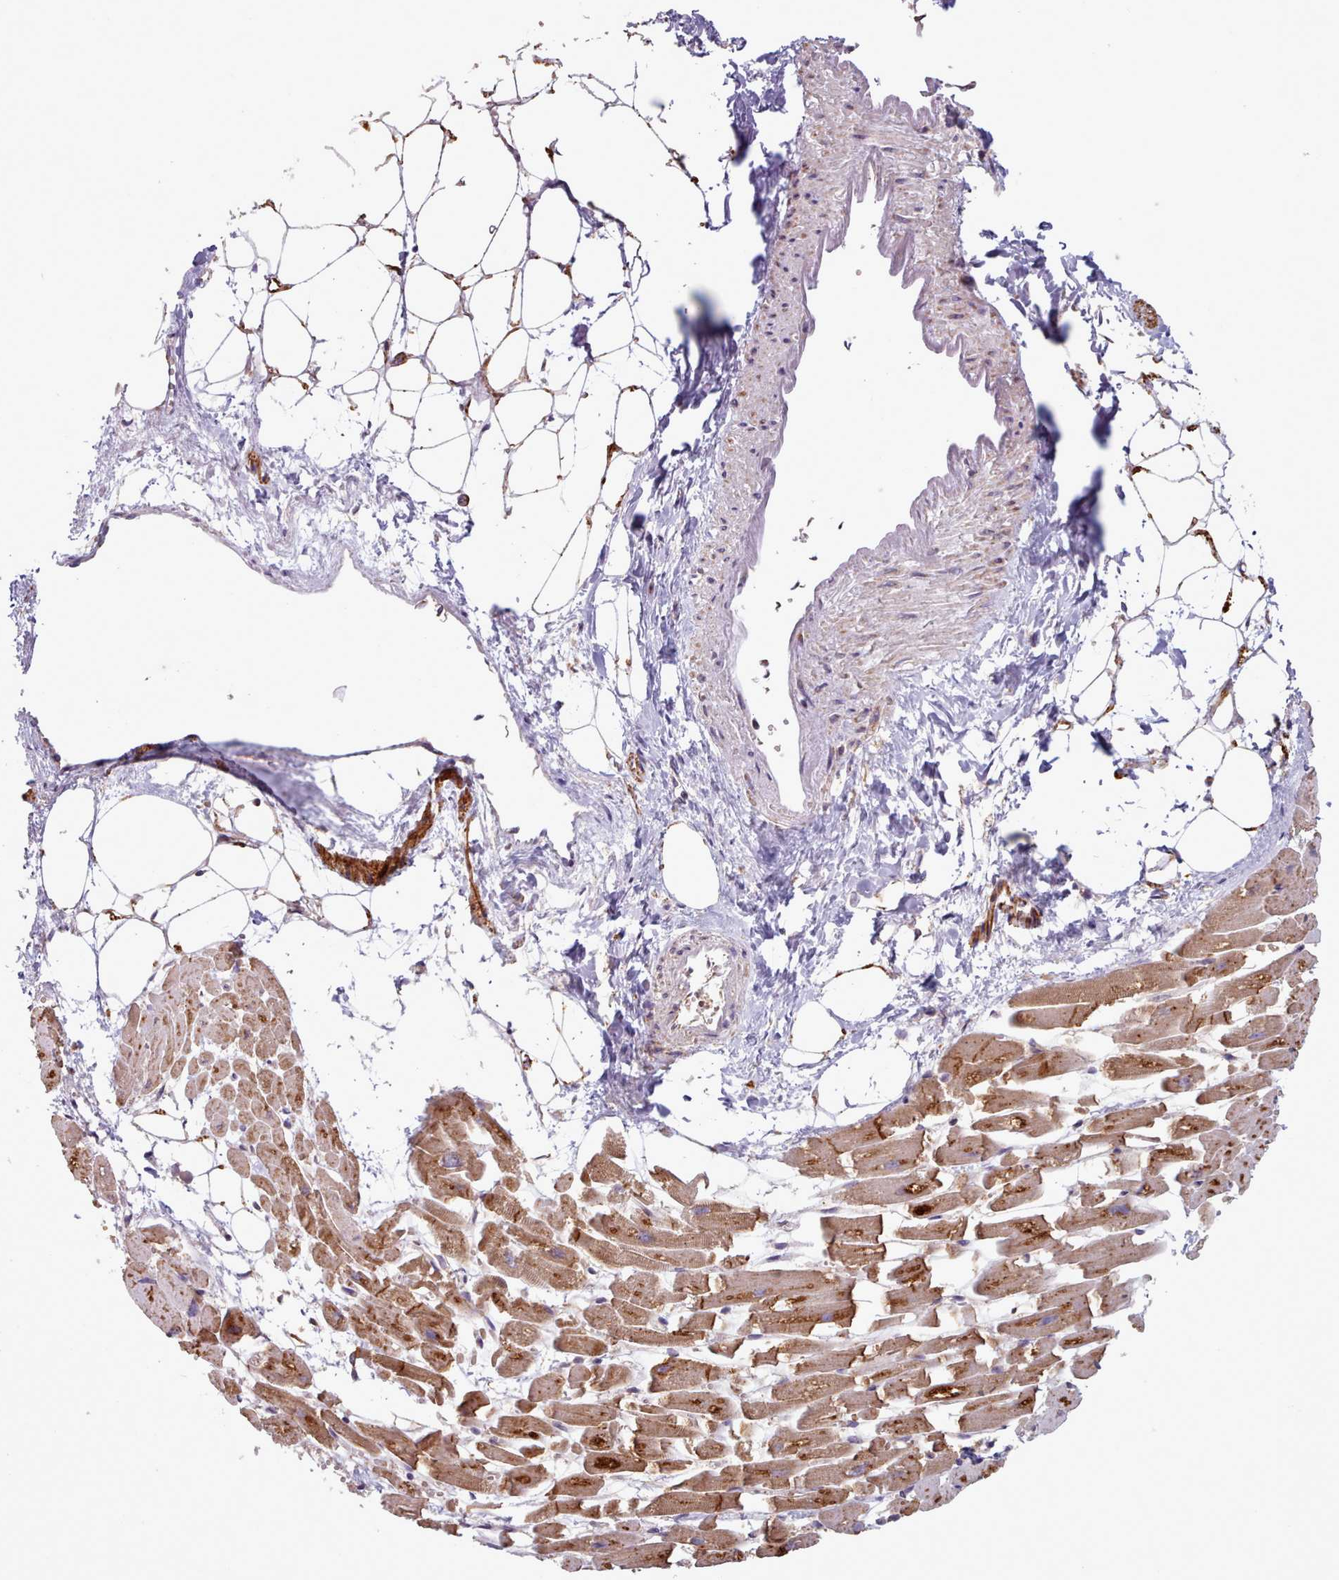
{"staining": {"intensity": "strong", "quantity": ">75%", "location": "cytoplasmic/membranous"}, "tissue": "heart muscle", "cell_type": "Cardiomyocytes", "image_type": "normal", "snomed": [{"axis": "morphology", "description": "Normal tissue, NOS"}, {"axis": "topography", "description": "Heart"}], "caption": "Cardiomyocytes demonstrate strong cytoplasmic/membranous expression in approximately >75% of cells in benign heart muscle.", "gene": "CRYBG1", "patient": {"sex": "female", "age": 64}}